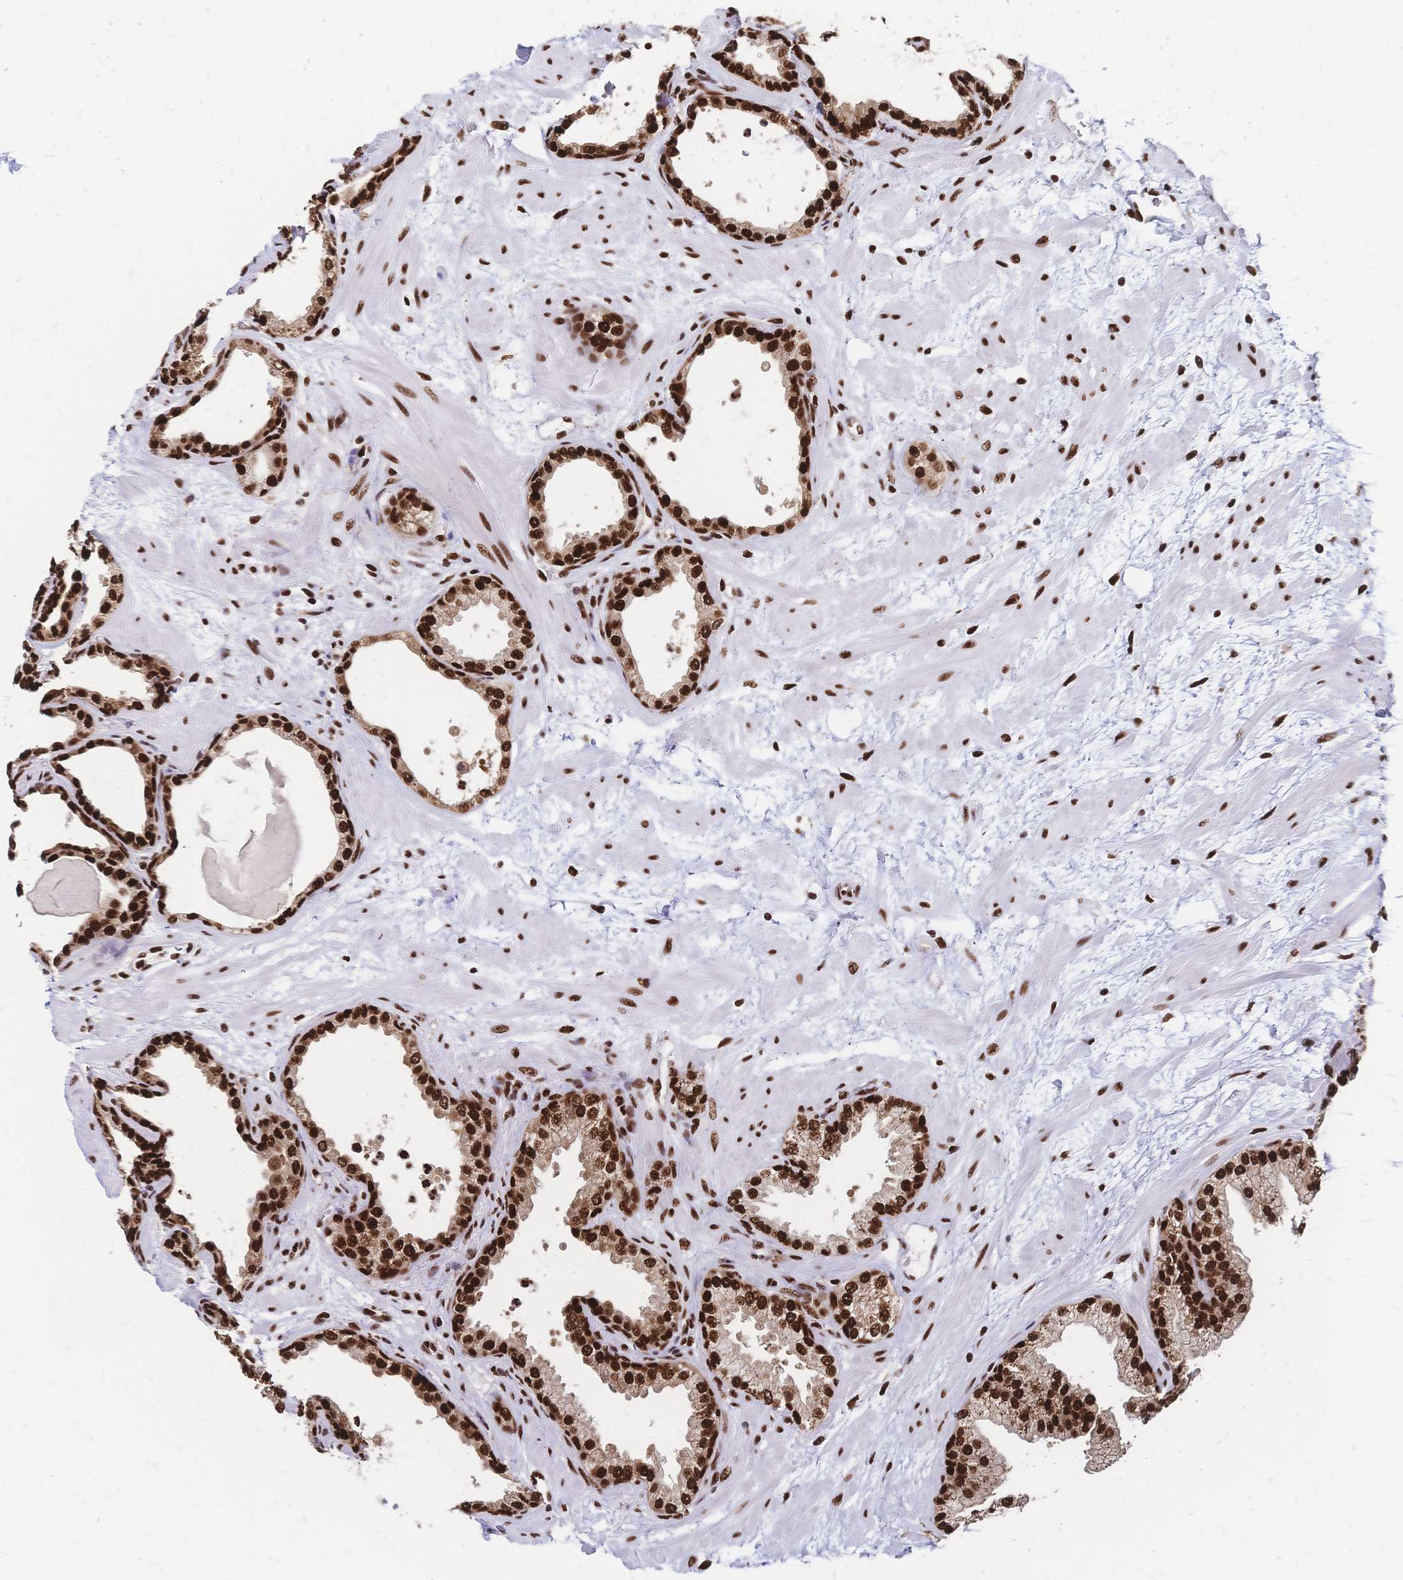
{"staining": {"intensity": "strong", "quantity": ">75%", "location": "cytoplasmic/membranous,nuclear"}, "tissue": "prostate", "cell_type": "Glandular cells", "image_type": "normal", "snomed": [{"axis": "morphology", "description": "Normal tissue, NOS"}, {"axis": "topography", "description": "Prostate"}], "caption": "Immunohistochemical staining of benign human prostate exhibits strong cytoplasmic/membranous,nuclear protein staining in about >75% of glandular cells.", "gene": "HDGF", "patient": {"sex": "male", "age": 37}}